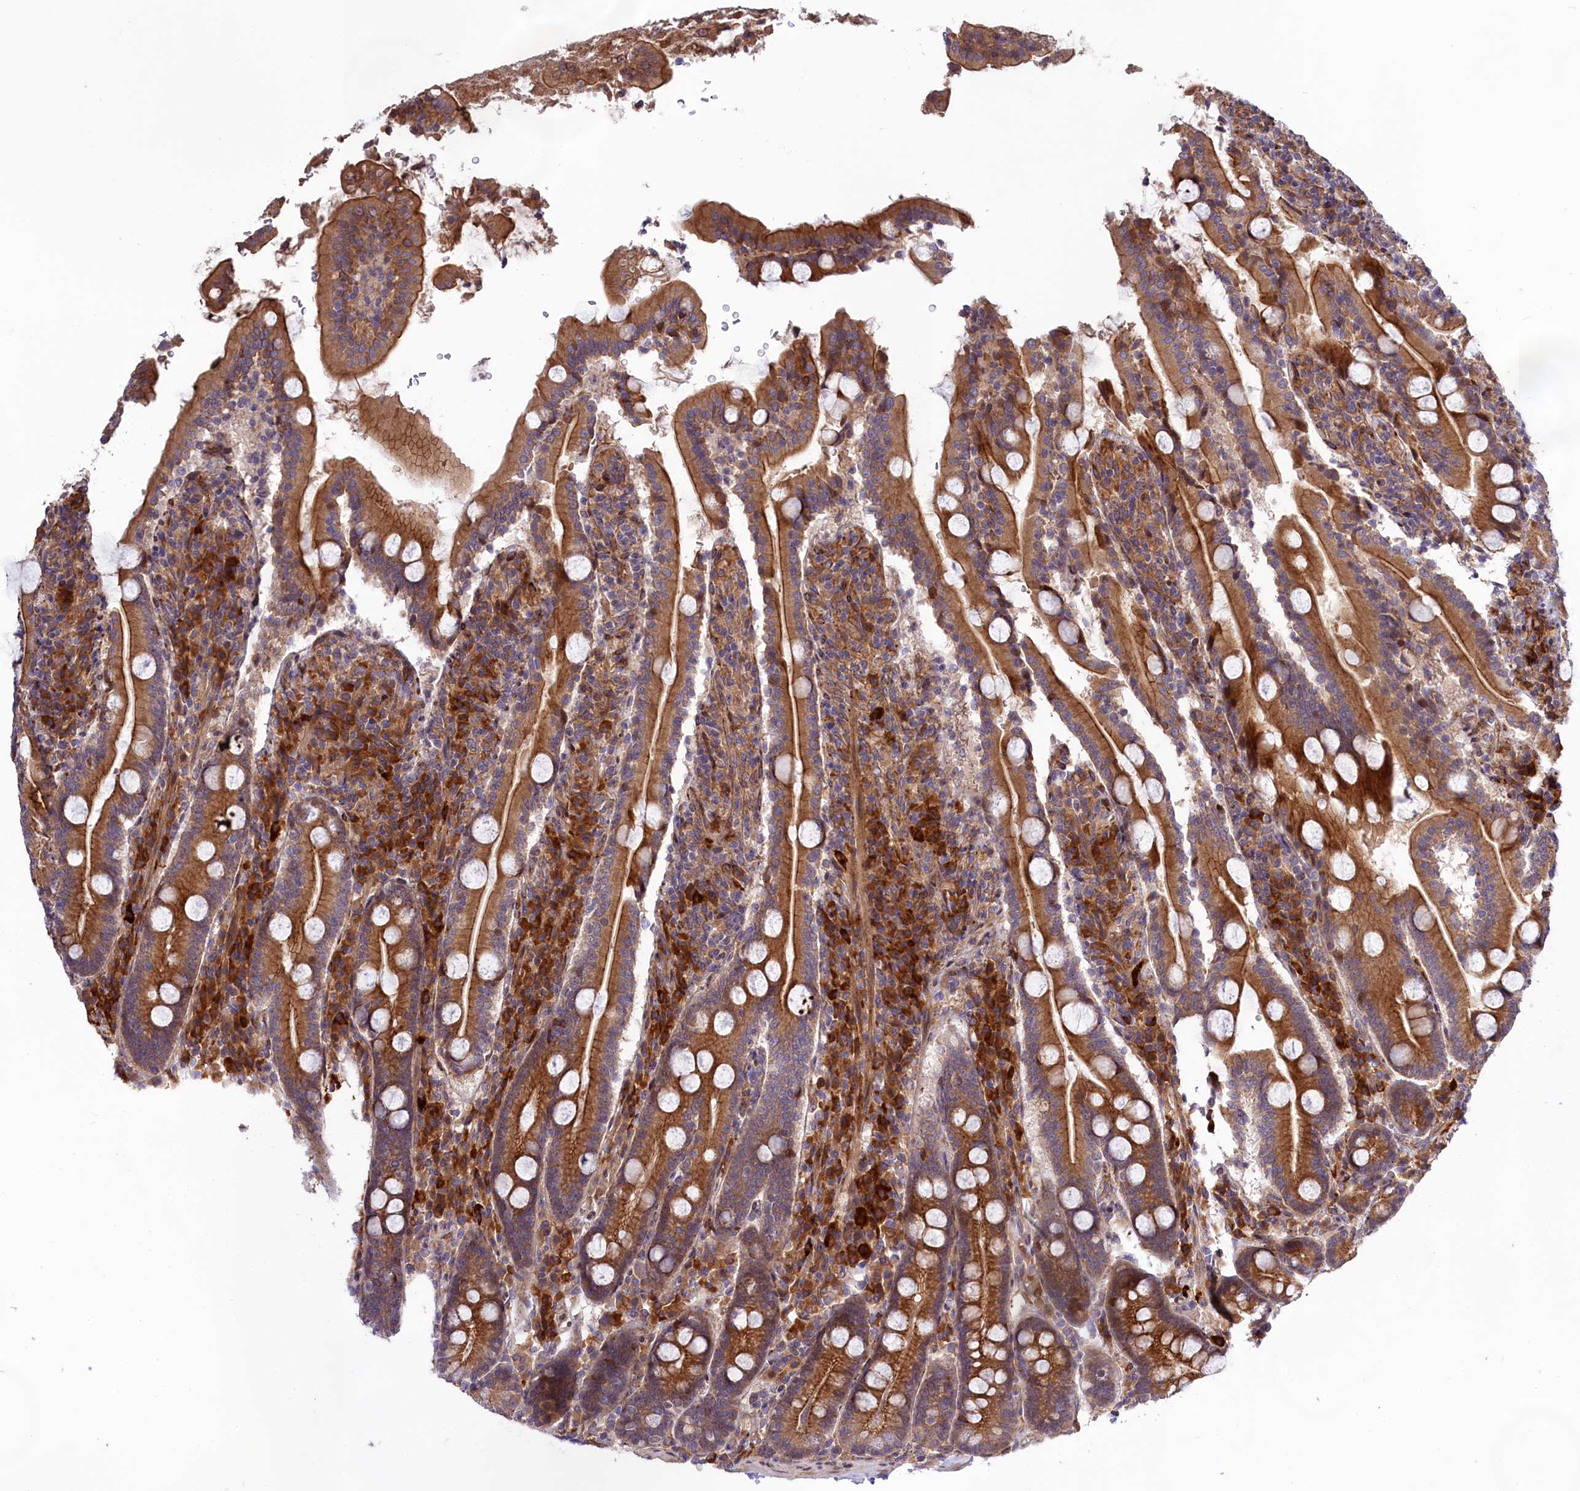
{"staining": {"intensity": "moderate", "quantity": ">75%", "location": "cytoplasmic/membranous,nuclear"}, "tissue": "duodenum", "cell_type": "Glandular cells", "image_type": "normal", "snomed": [{"axis": "morphology", "description": "Normal tissue, NOS"}, {"axis": "topography", "description": "Duodenum"}], "caption": "Immunohistochemical staining of benign duodenum exhibits >75% levels of moderate cytoplasmic/membranous,nuclear protein expression in approximately >75% of glandular cells. The staining was performed using DAB, with brown indicating positive protein expression. Nuclei are stained blue with hematoxylin.", "gene": "DDX60L", "patient": {"sex": "male", "age": 35}}